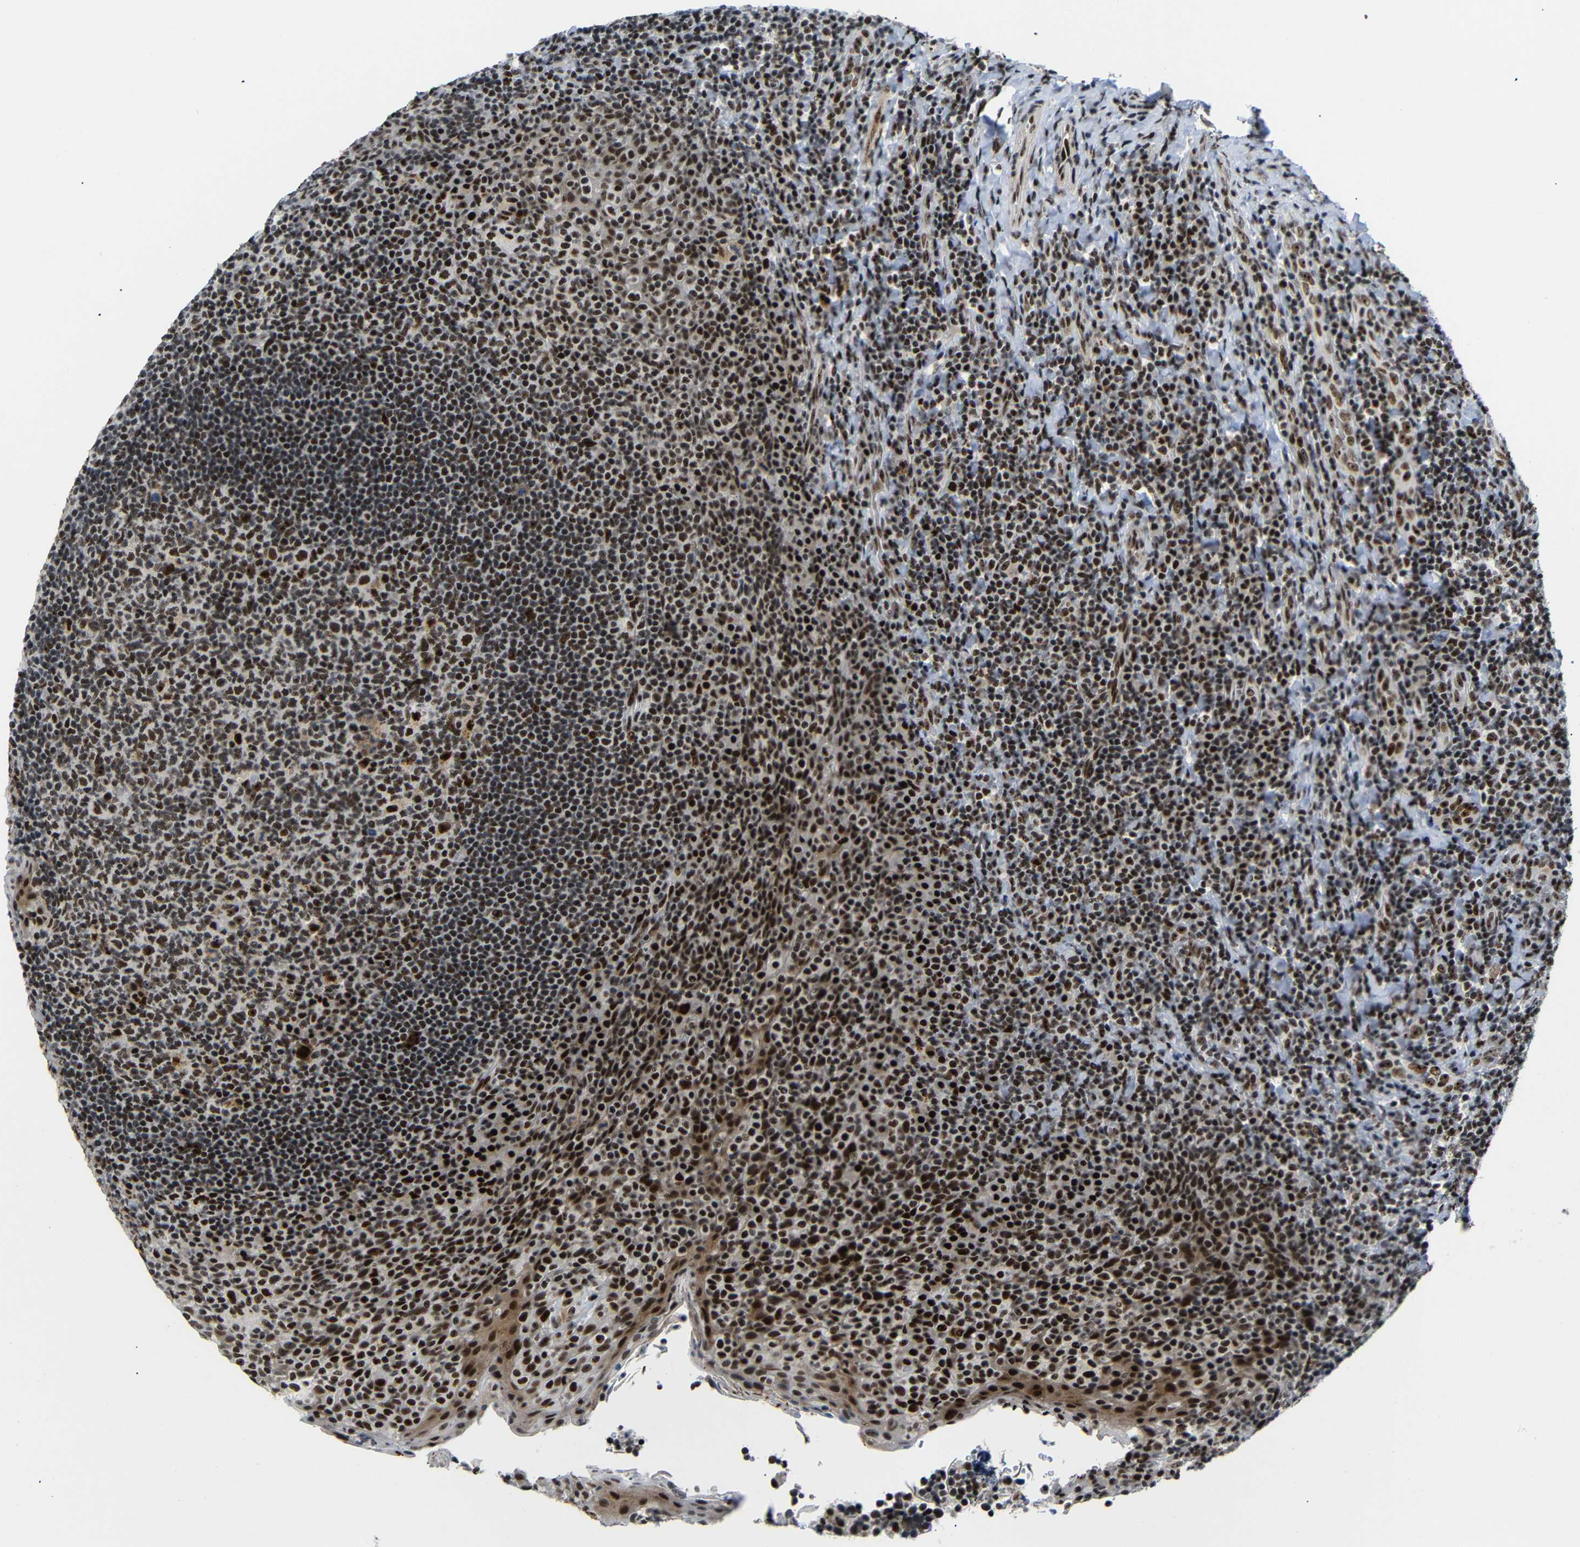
{"staining": {"intensity": "strong", "quantity": ">75%", "location": "nuclear"}, "tissue": "tonsil", "cell_type": "Germinal center cells", "image_type": "normal", "snomed": [{"axis": "morphology", "description": "Normal tissue, NOS"}, {"axis": "topography", "description": "Tonsil"}], "caption": "Tonsil was stained to show a protein in brown. There is high levels of strong nuclear staining in approximately >75% of germinal center cells. Using DAB (3,3'-diaminobenzidine) (brown) and hematoxylin (blue) stains, captured at high magnification using brightfield microscopy.", "gene": "SETDB2", "patient": {"sex": "male", "age": 17}}